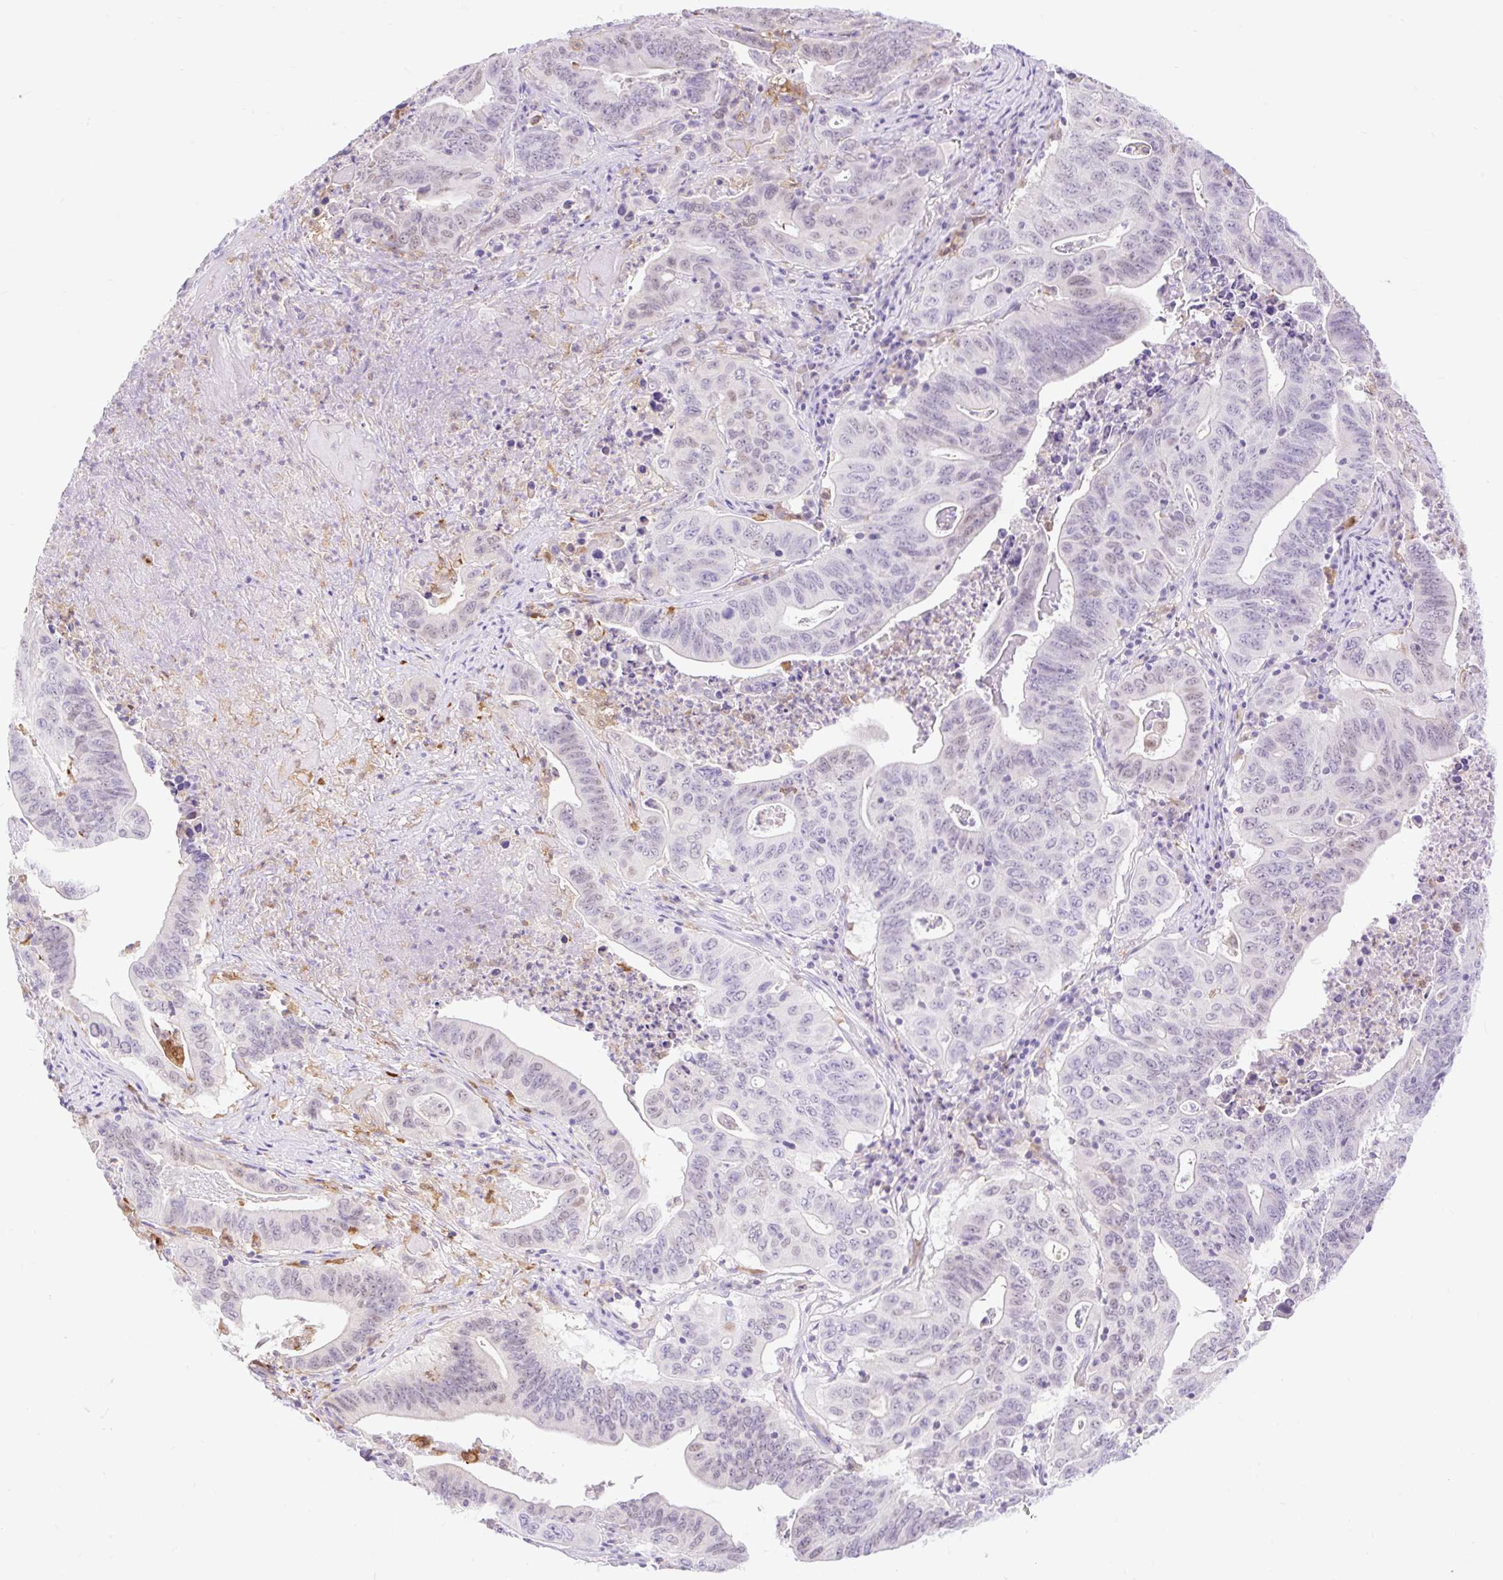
{"staining": {"intensity": "negative", "quantity": "none", "location": "none"}, "tissue": "lung cancer", "cell_type": "Tumor cells", "image_type": "cancer", "snomed": [{"axis": "morphology", "description": "Adenocarcinoma, NOS"}, {"axis": "topography", "description": "Lung"}], "caption": "This is an IHC image of lung adenocarcinoma. There is no expression in tumor cells.", "gene": "SLC25A40", "patient": {"sex": "female", "age": 60}}